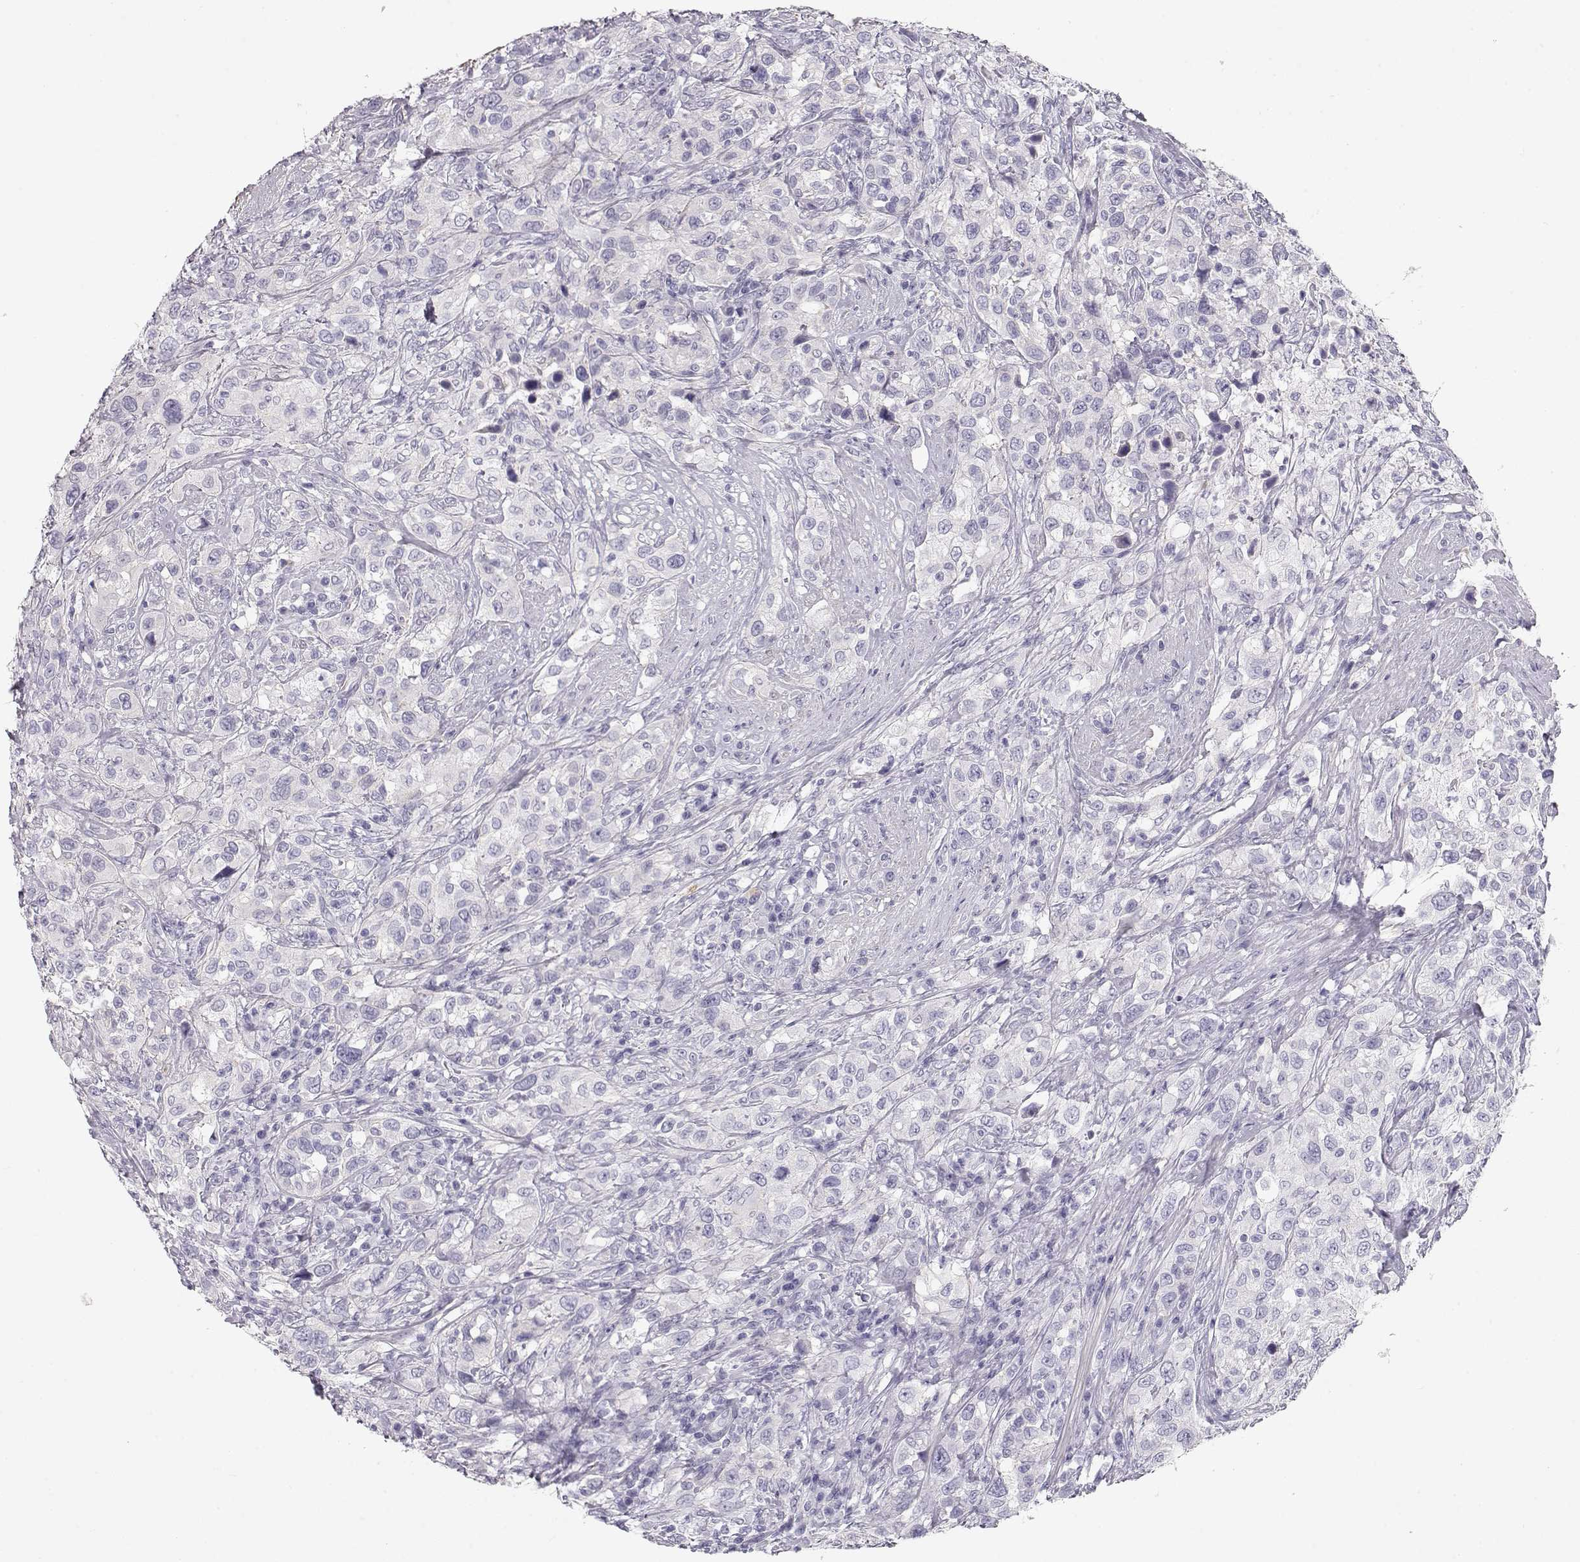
{"staining": {"intensity": "negative", "quantity": "none", "location": "none"}, "tissue": "urothelial cancer", "cell_type": "Tumor cells", "image_type": "cancer", "snomed": [{"axis": "morphology", "description": "Urothelial carcinoma, NOS"}, {"axis": "morphology", "description": "Urothelial carcinoma, High grade"}, {"axis": "topography", "description": "Urinary bladder"}], "caption": "The immunohistochemistry (IHC) histopathology image has no significant staining in tumor cells of urothelial cancer tissue.", "gene": "SLITRK3", "patient": {"sex": "female", "age": 64}}